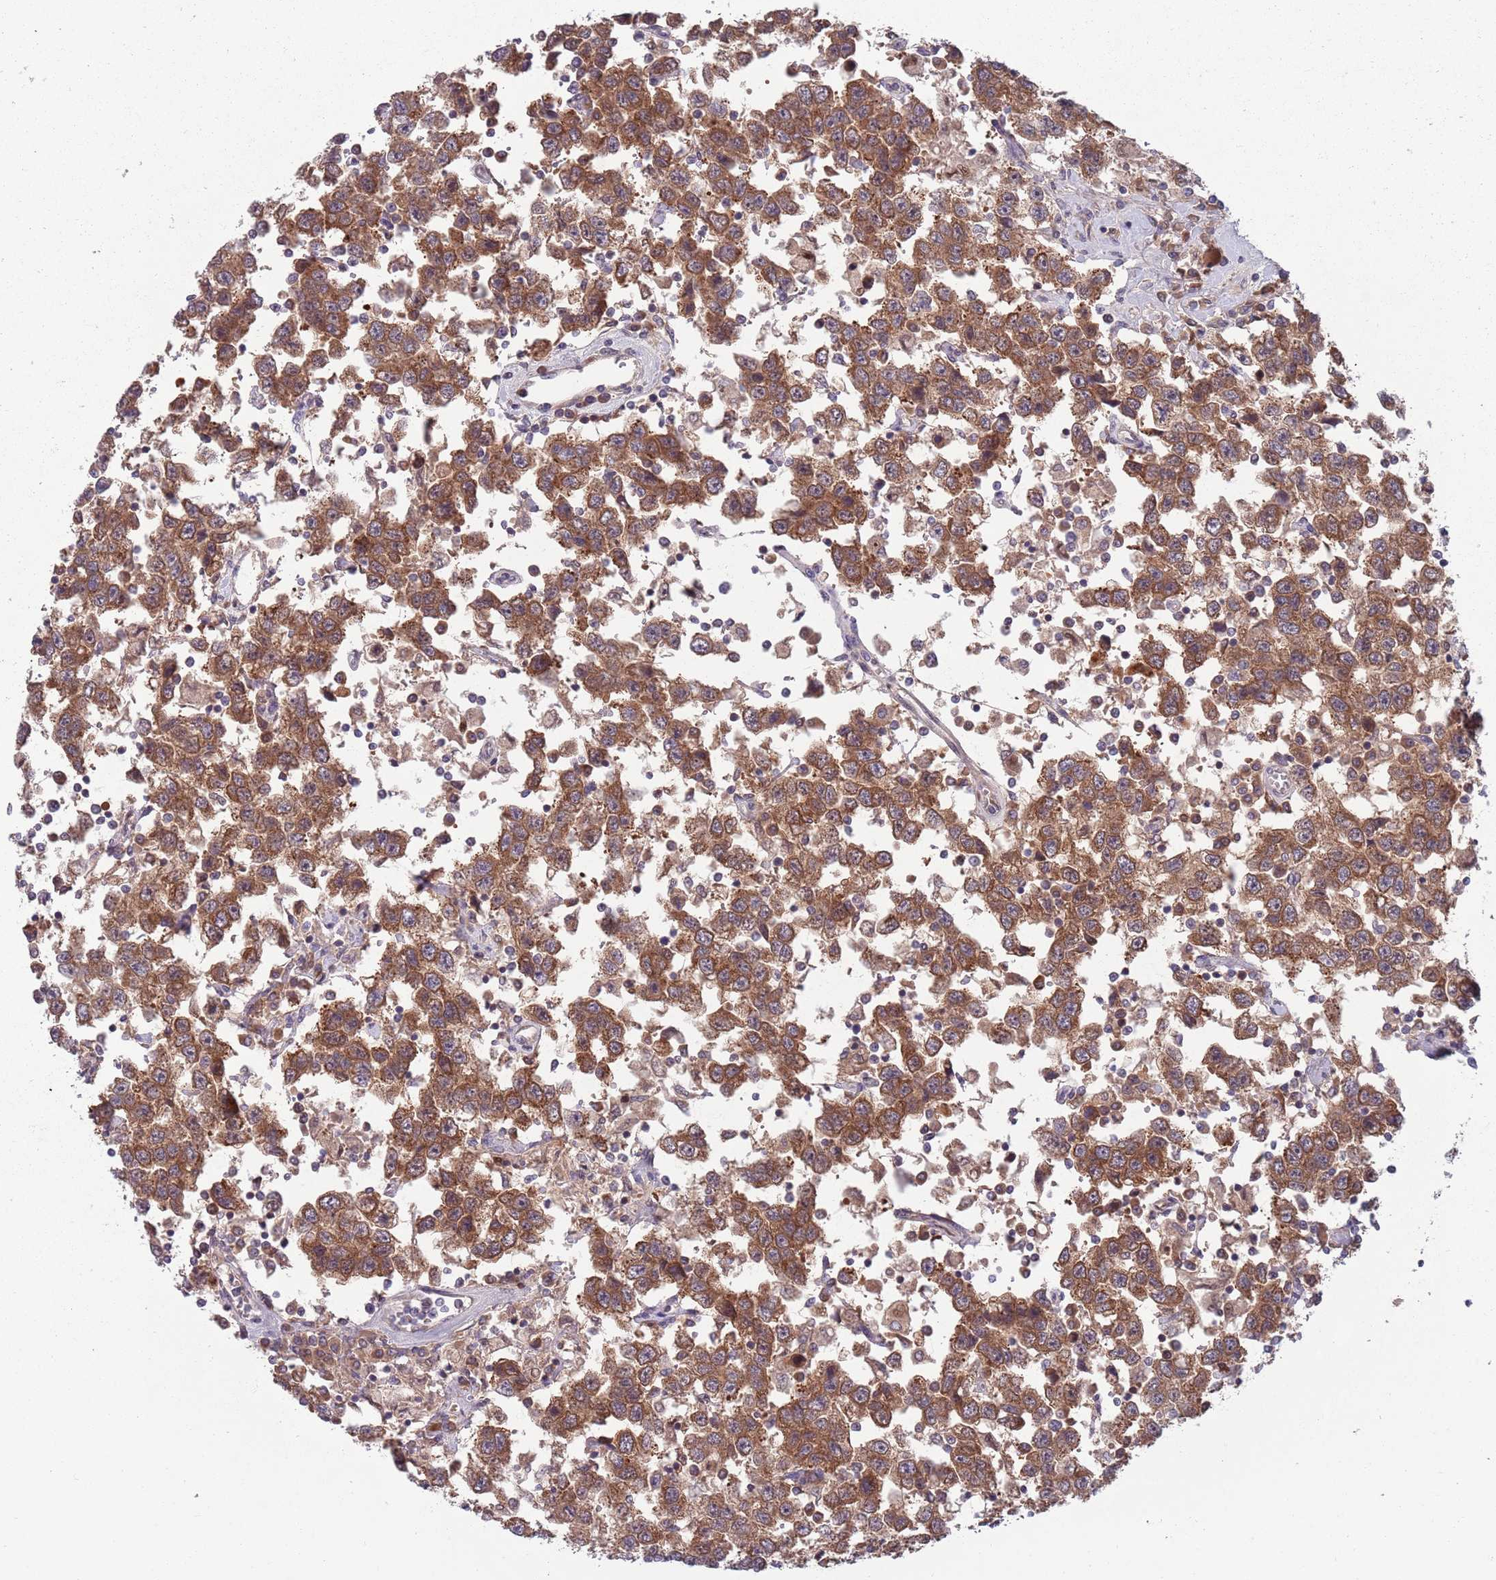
{"staining": {"intensity": "moderate", "quantity": ">75%", "location": "cytoplasmic/membranous"}, "tissue": "testis cancer", "cell_type": "Tumor cells", "image_type": "cancer", "snomed": [{"axis": "morphology", "description": "Seminoma, NOS"}, {"axis": "topography", "description": "Testis"}], "caption": "Immunohistochemistry of human testis seminoma exhibits medium levels of moderate cytoplasmic/membranous positivity in approximately >75% of tumor cells.", "gene": "TYW1", "patient": {"sex": "male", "age": 41}}